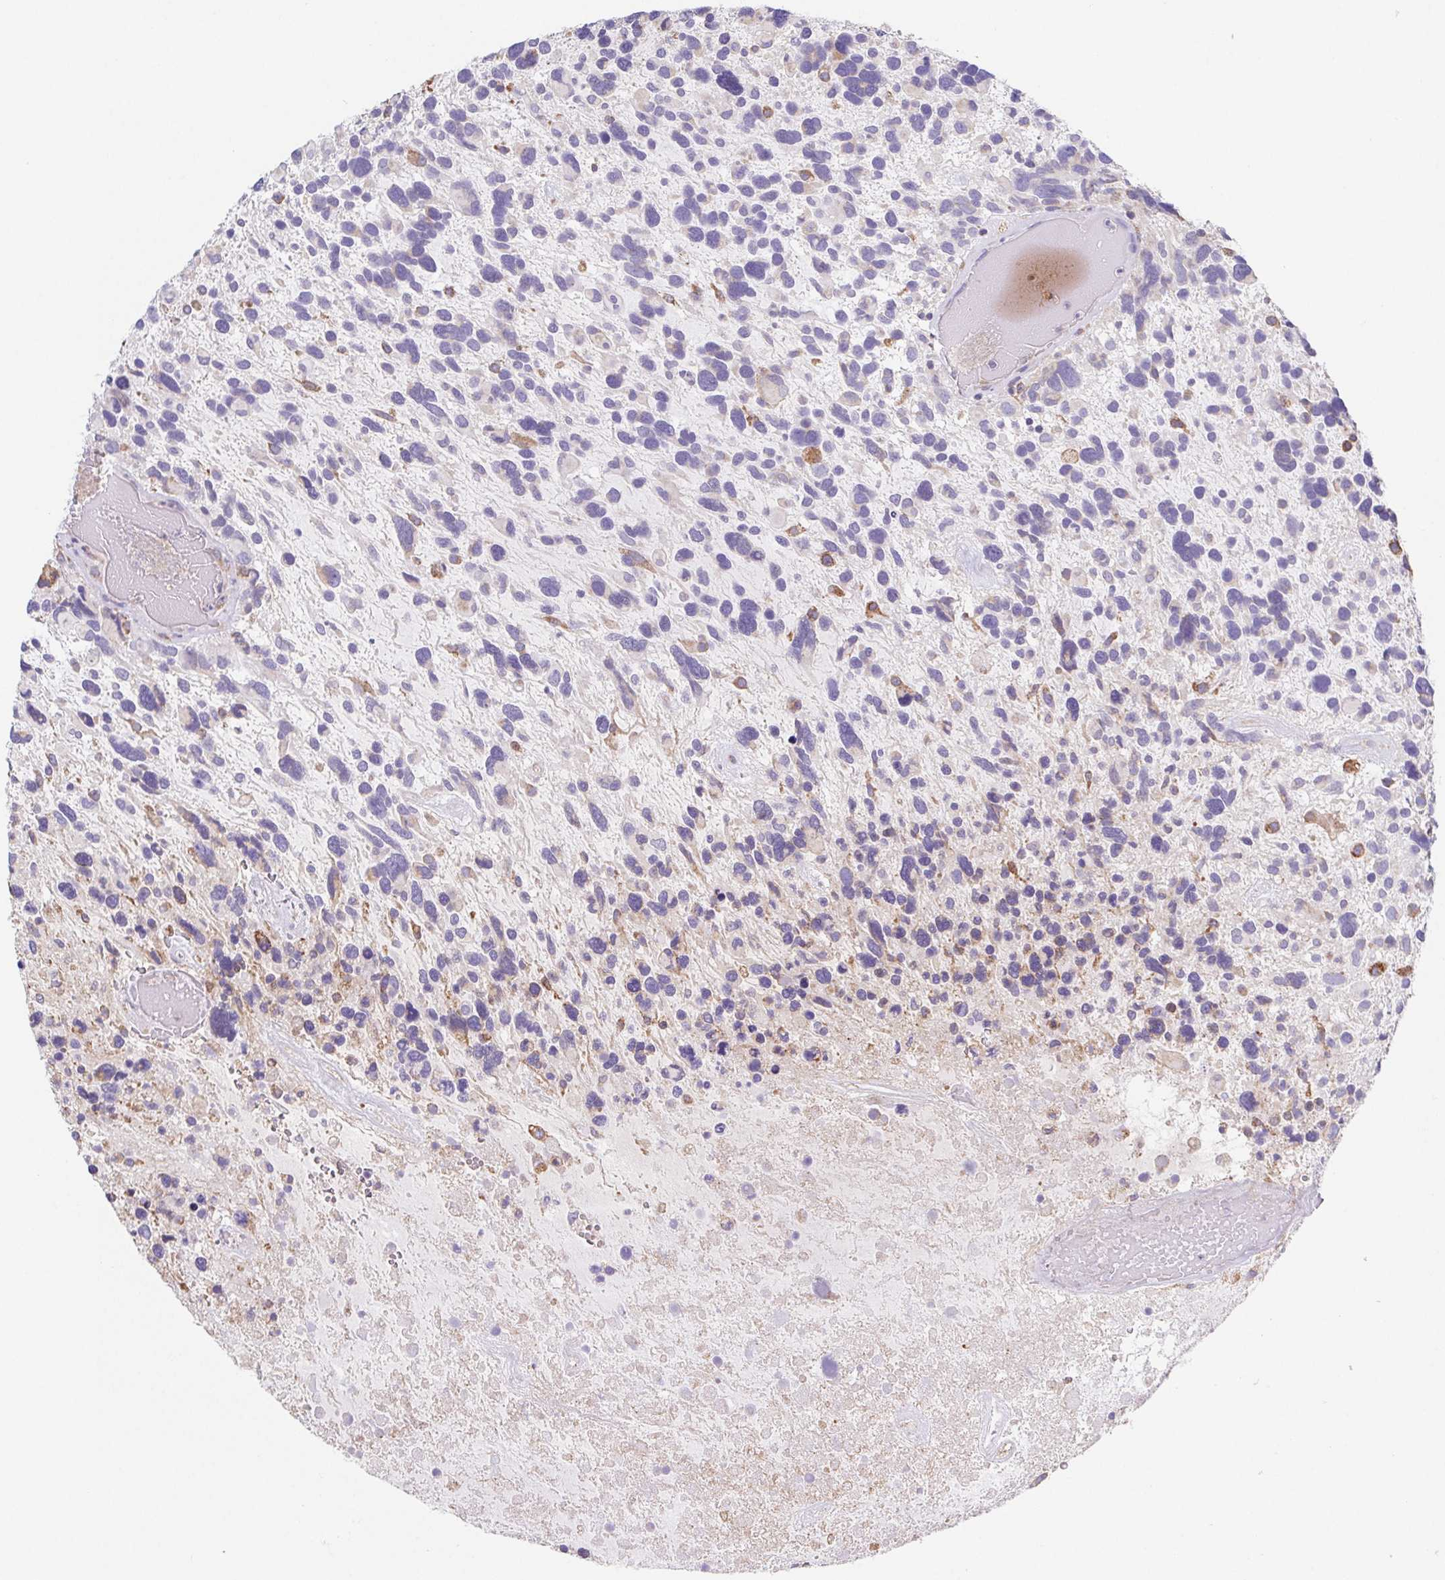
{"staining": {"intensity": "moderate", "quantity": "<25%", "location": "cytoplasmic/membranous"}, "tissue": "glioma", "cell_type": "Tumor cells", "image_type": "cancer", "snomed": [{"axis": "morphology", "description": "Glioma, malignant, High grade"}, {"axis": "topography", "description": "Brain"}], "caption": "Tumor cells demonstrate low levels of moderate cytoplasmic/membranous expression in approximately <25% of cells in high-grade glioma (malignant).", "gene": "ADAM8", "patient": {"sex": "male", "age": 49}}